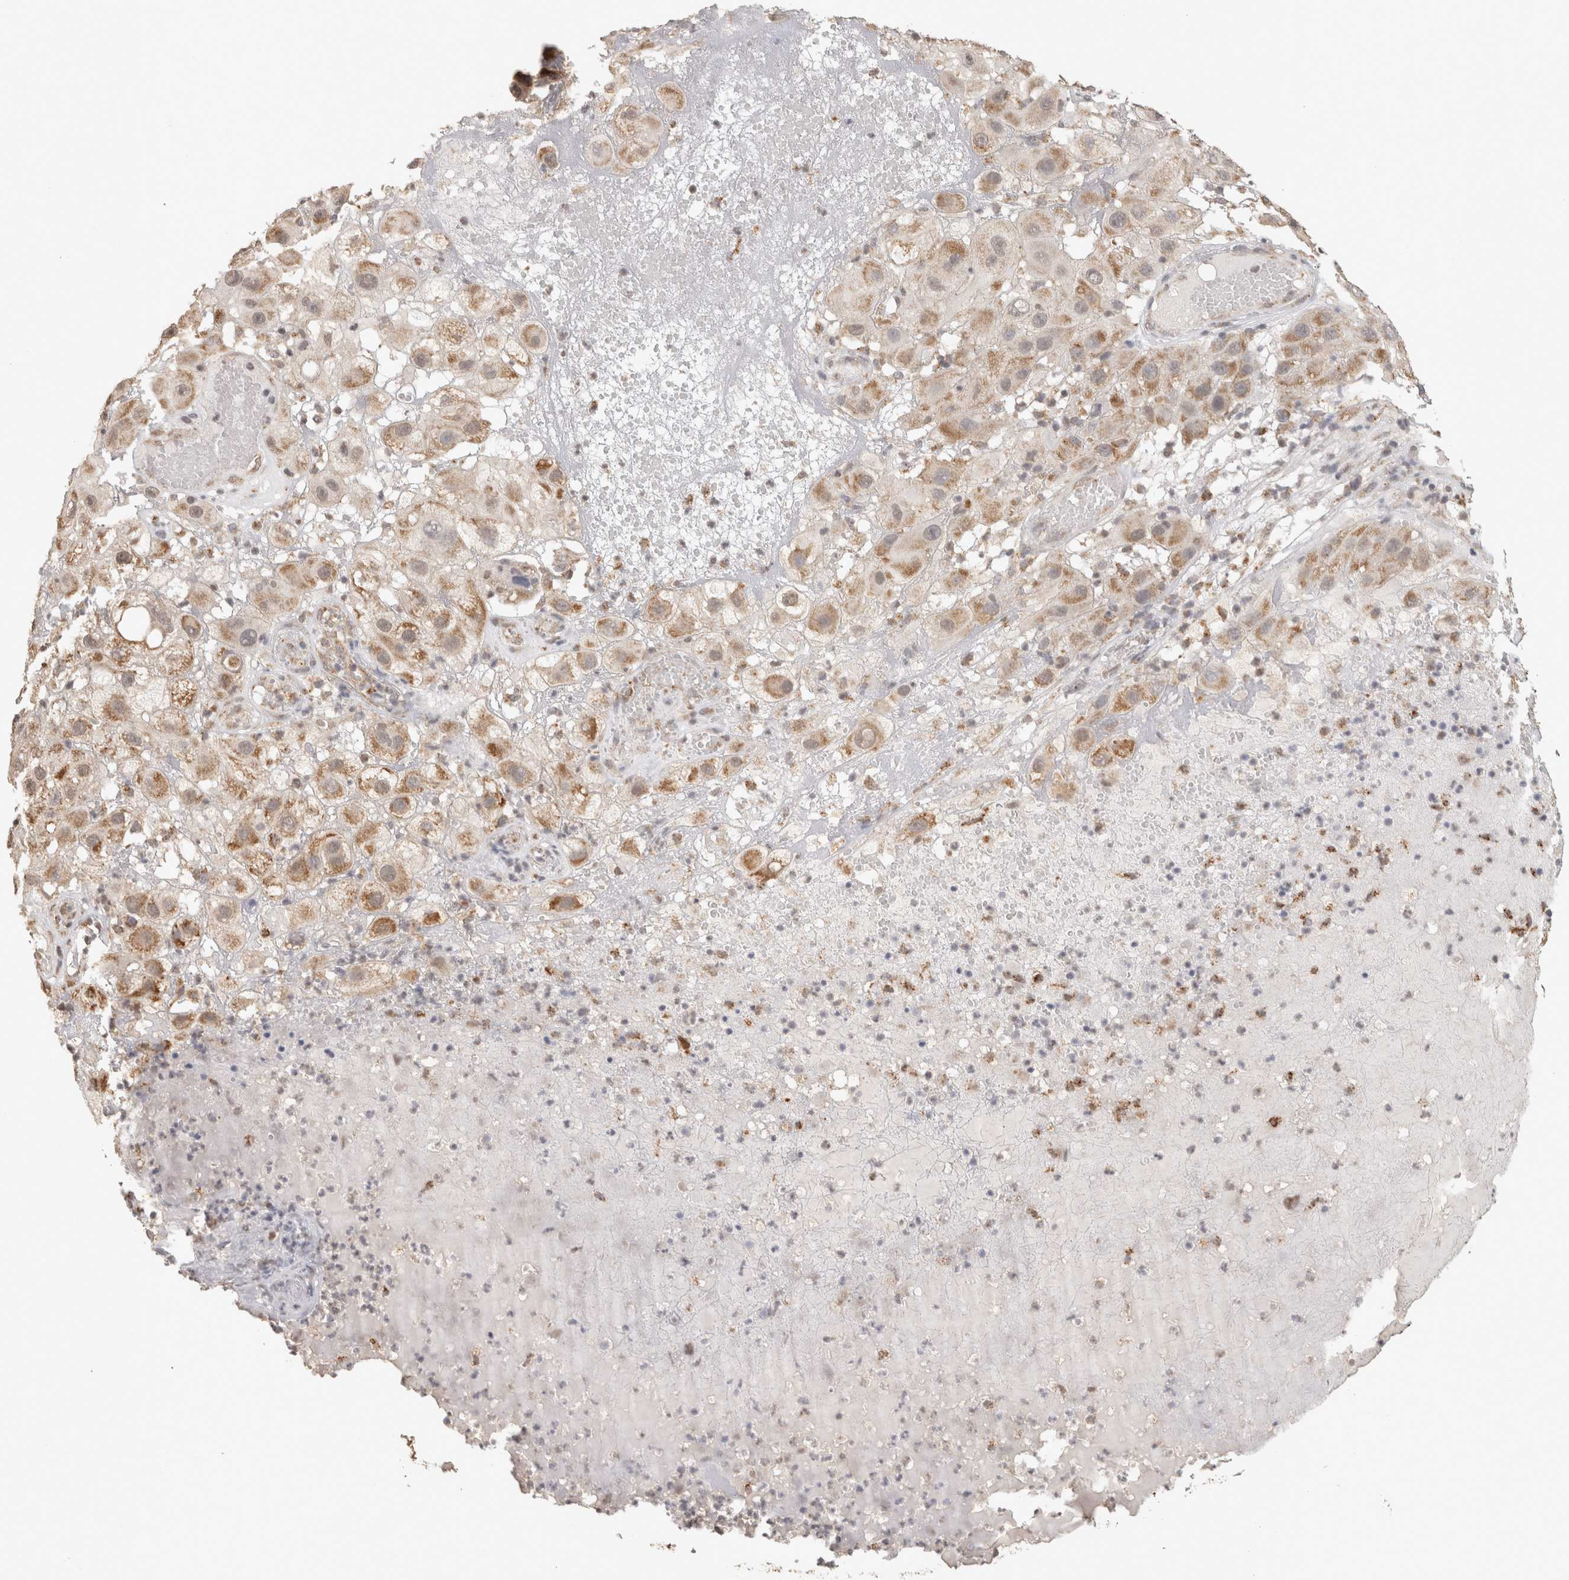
{"staining": {"intensity": "weak", "quantity": ">75%", "location": "cytoplasmic/membranous"}, "tissue": "melanoma", "cell_type": "Tumor cells", "image_type": "cancer", "snomed": [{"axis": "morphology", "description": "Malignant melanoma, NOS"}, {"axis": "topography", "description": "Skin"}], "caption": "Immunohistochemical staining of melanoma displays low levels of weak cytoplasmic/membranous protein positivity in about >75% of tumor cells.", "gene": "BNIP3L", "patient": {"sex": "female", "age": 81}}